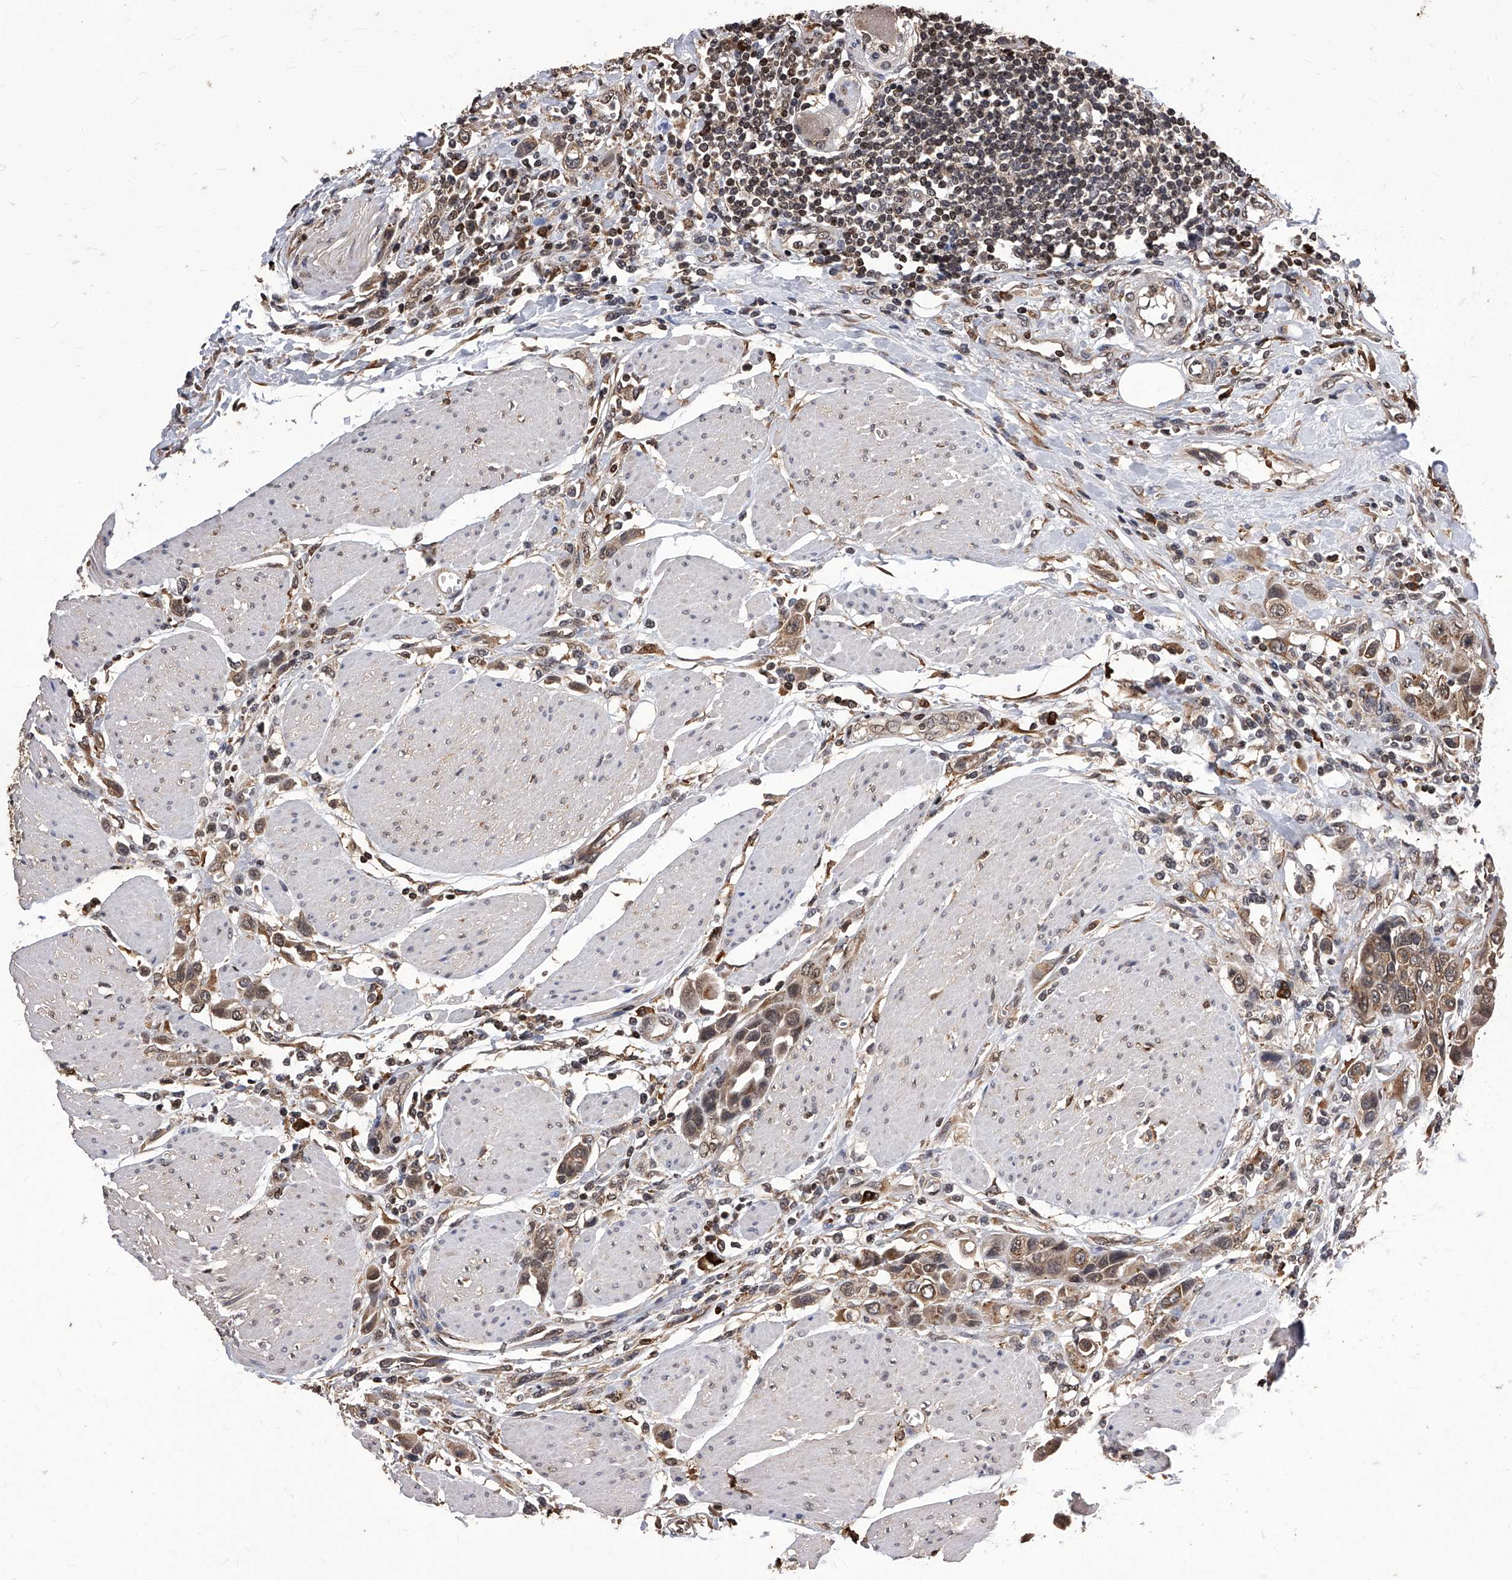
{"staining": {"intensity": "moderate", "quantity": ">75%", "location": "cytoplasmic/membranous"}, "tissue": "urothelial cancer", "cell_type": "Tumor cells", "image_type": "cancer", "snomed": [{"axis": "morphology", "description": "Urothelial carcinoma, High grade"}, {"axis": "topography", "description": "Urinary bladder"}], "caption": "Moderate cytoplasmic/membranous staining for a protein is identified in approximately >75% of tumor cells of urothelial cancer using immunohistochemistry (IHC).", "gene": "ID1", "patient": {"sex": "male", "age": 50}}